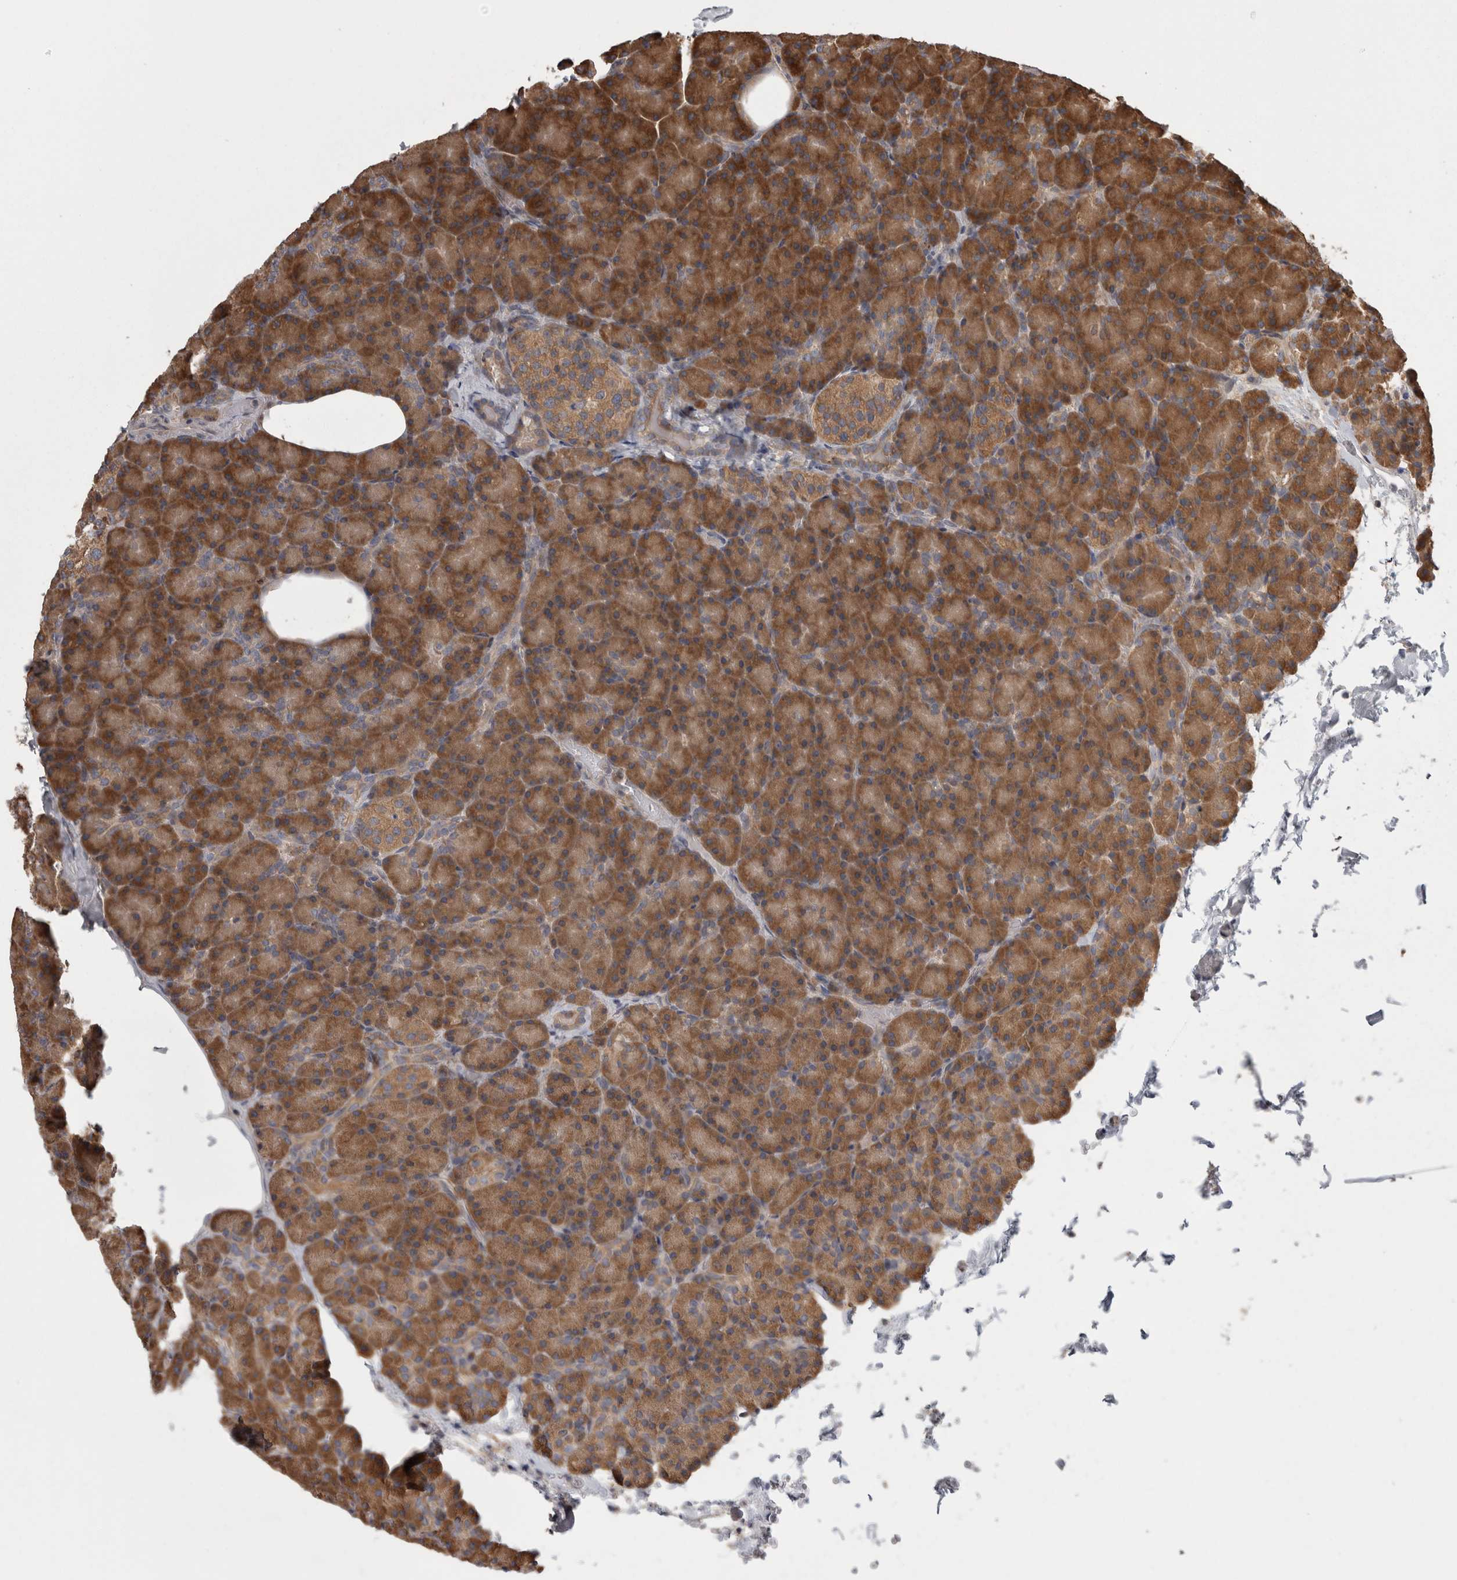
{"staining": {"intensity": "strong", "quantity": ">75%", "location": "cytoplasmic/membranous"}, "tissue": "pancreas", "cell_type": "Exocrine glandular cells", "image_type": "normal", "snomed": [{"axis": "morphology", "description": "Normal tissue, NOS"}, {"axis": "topography", "description": "Pancreas"}], "caption": "Human pancreas stained with a brown dye exhibits strong cytoplasmic/membranous positive positivity in approximately >75% of exocrine glandular cells.", "gene": "SMCR8", "patient": {"sex": "female", "age": 43}}